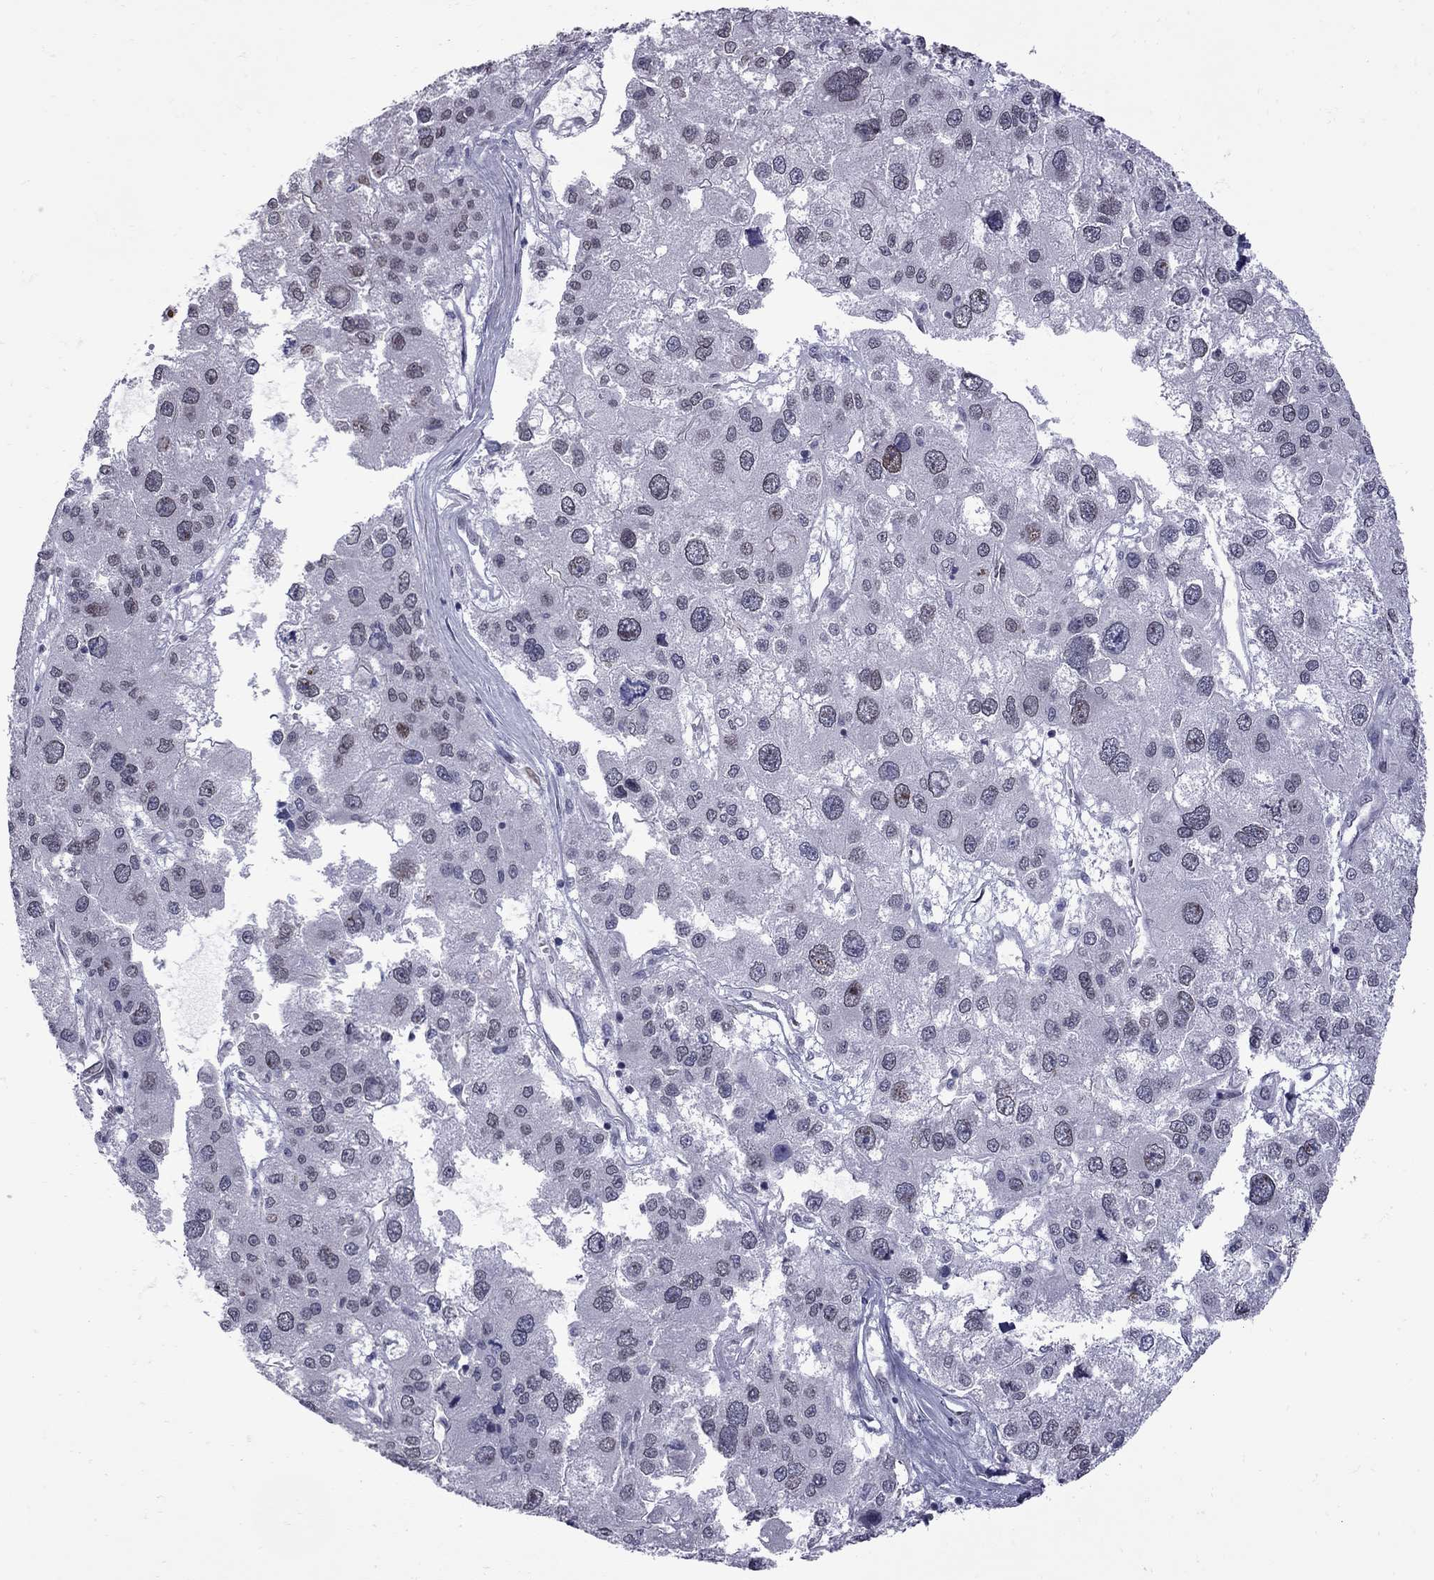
{"staining": {"intensity": "weak", "quantity": "<25%", "location": "nuclear"}, "tissue": "liver cancer", "cell_type": "Tumor cells", "image_type": "cancer", "snomed": [{"axis": "morphology", "description": "Carcinoma, Hepatocellular, NOS"}, {"axis": "topography", "description": "Liver"}], "caption": "This image is of hepatocellular carcinoma (liver) stained with IHC to label a protein in brown with the nuclei are counter-stained blue. There is no positivity in tumor cells.", "gene": "CLTCL1", "patient": {"sex": "male", "age": 73}}